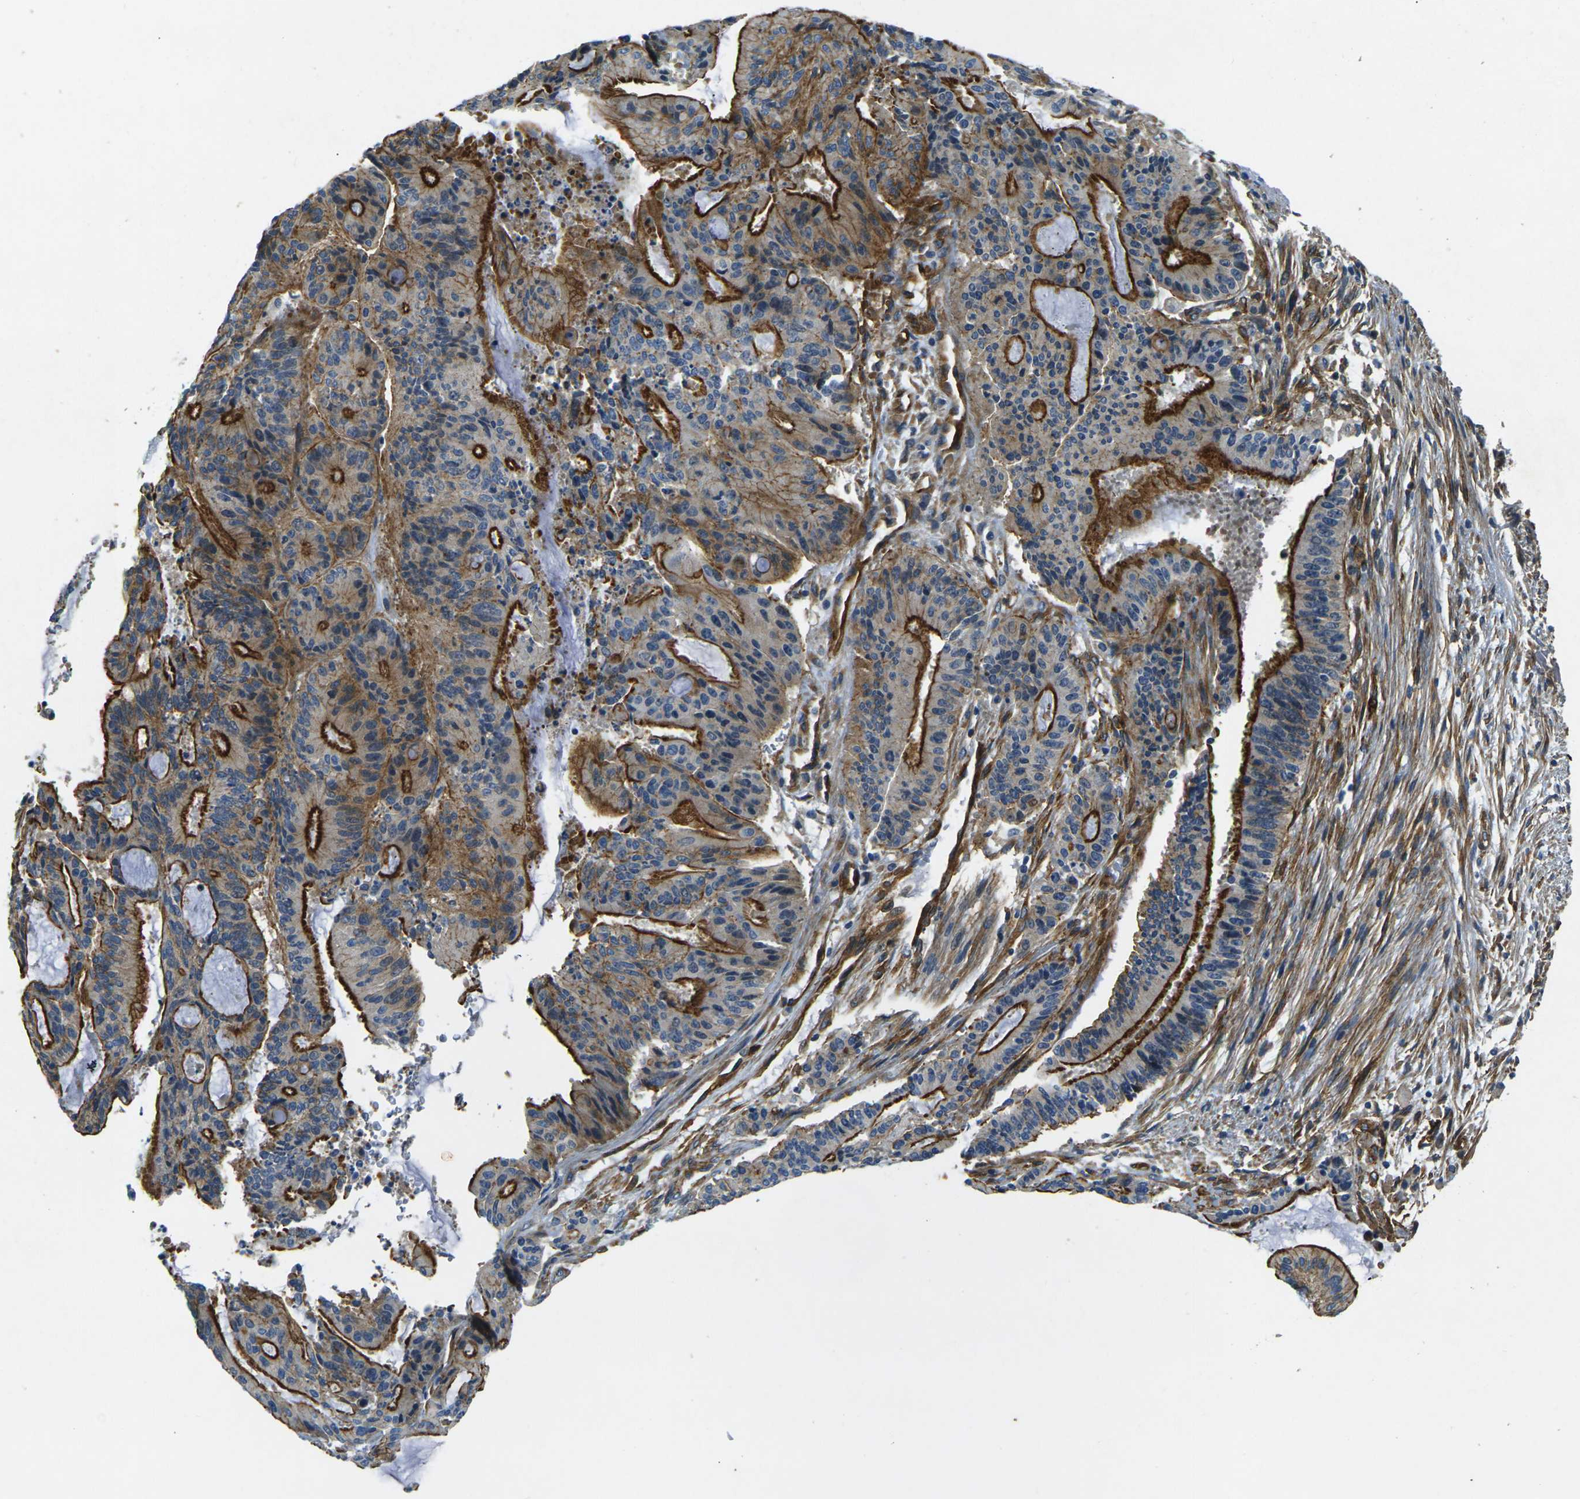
{"staining": {"intensity": "moderate", "quantity": ">75%", "location": "cytoplasmic/membranous"}, "tissue": "liver cancer", "cell_type": "Tumor cells", "image_type": "cancer", "snomed": [{"axis": "morphology", "description": "Cholangiocarcinoma"}, {"axis": "topography", "description": "Liver"}], "caption": "Protein expression analysis of cholangiocarcinoma (liver) reveals moderate cytoplasmic/membranous expression in approximately >75% of tumor cells.", "gene": "EPHA7", "patient": {"sex": "female", "age": 73}}